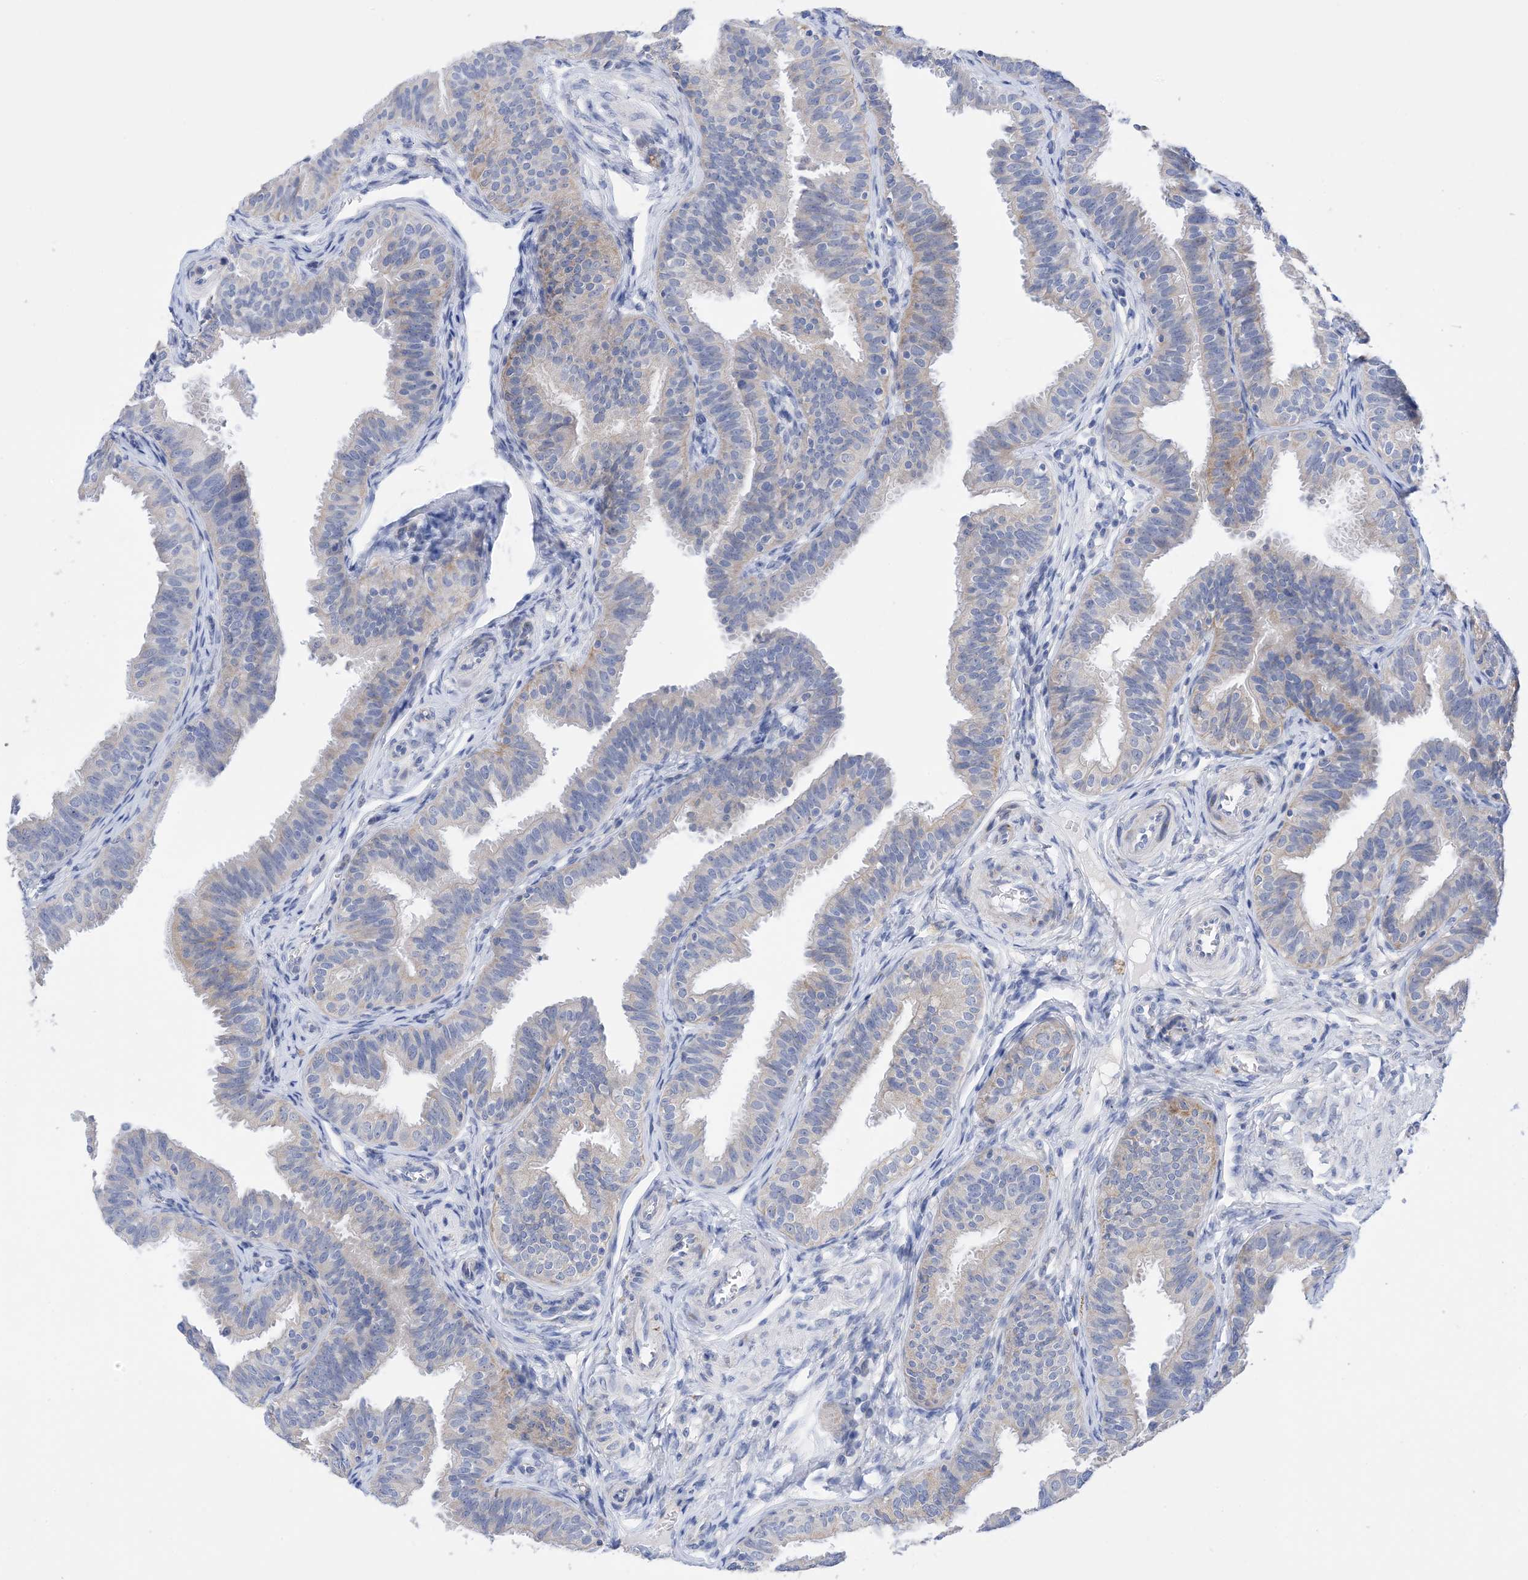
{"staining": {"intensity": "weak", "quantity": "25%-75%", "location": "cytoplasmic/membranous"}, "tissue": "fallopian tube", "cell_type": "Glandular cells", "image_type": "normal", "snomed": [{"axis": "morphology", "description": "Normal tissue, NOS"}, {"axis": "topography", "description": "Fallopian tube"}], "caption": "Immunohistochemical staining of unremarkable fallopian tube shows 25%-75% levels of weak cytoplasmic/membranous protein expression in approximately 25%-75% of glandular cells.", "gene": "PLK4", "patient": {"sex": "female", "age": 35}}